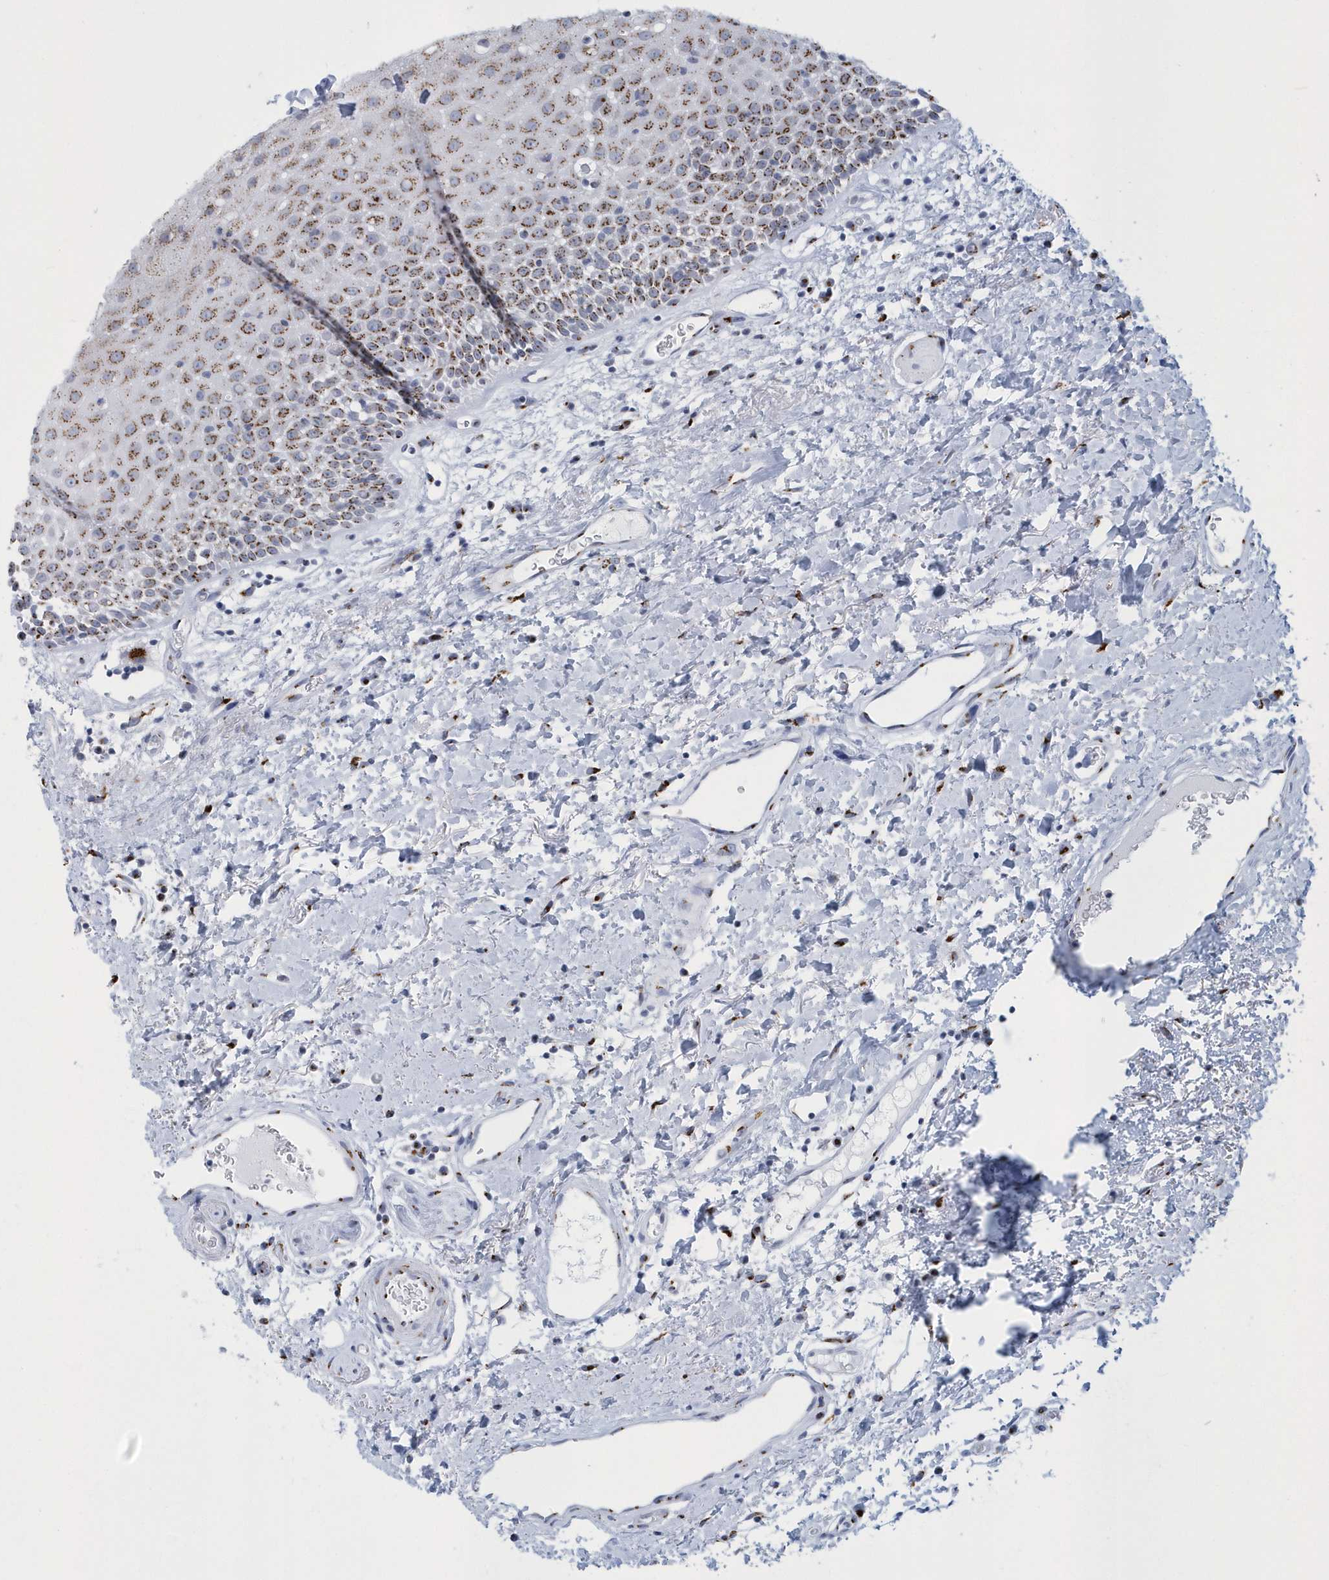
{"staining": {"intensity": "moderate", "quantity": ">75%", "location": "cytoplasmic/membranous"}, "tissue": "oral mucosa", "cell_type": "Squamous epithelial cells", "image_type": "normal", "snomed": [{"axis": "morphology", "description": "Normal tissue, NOS"}, {"axis": "topography", "description": "Oral tissue"}], "caption": "Protein expression by immunohistochemistry reveals moderate cytoplasmic/membranous expression in about >75% of squamous epithelial cells in normal oral mucosa.", "gene": "SLX9", "patient": {"sex": "male", "age": 74}}